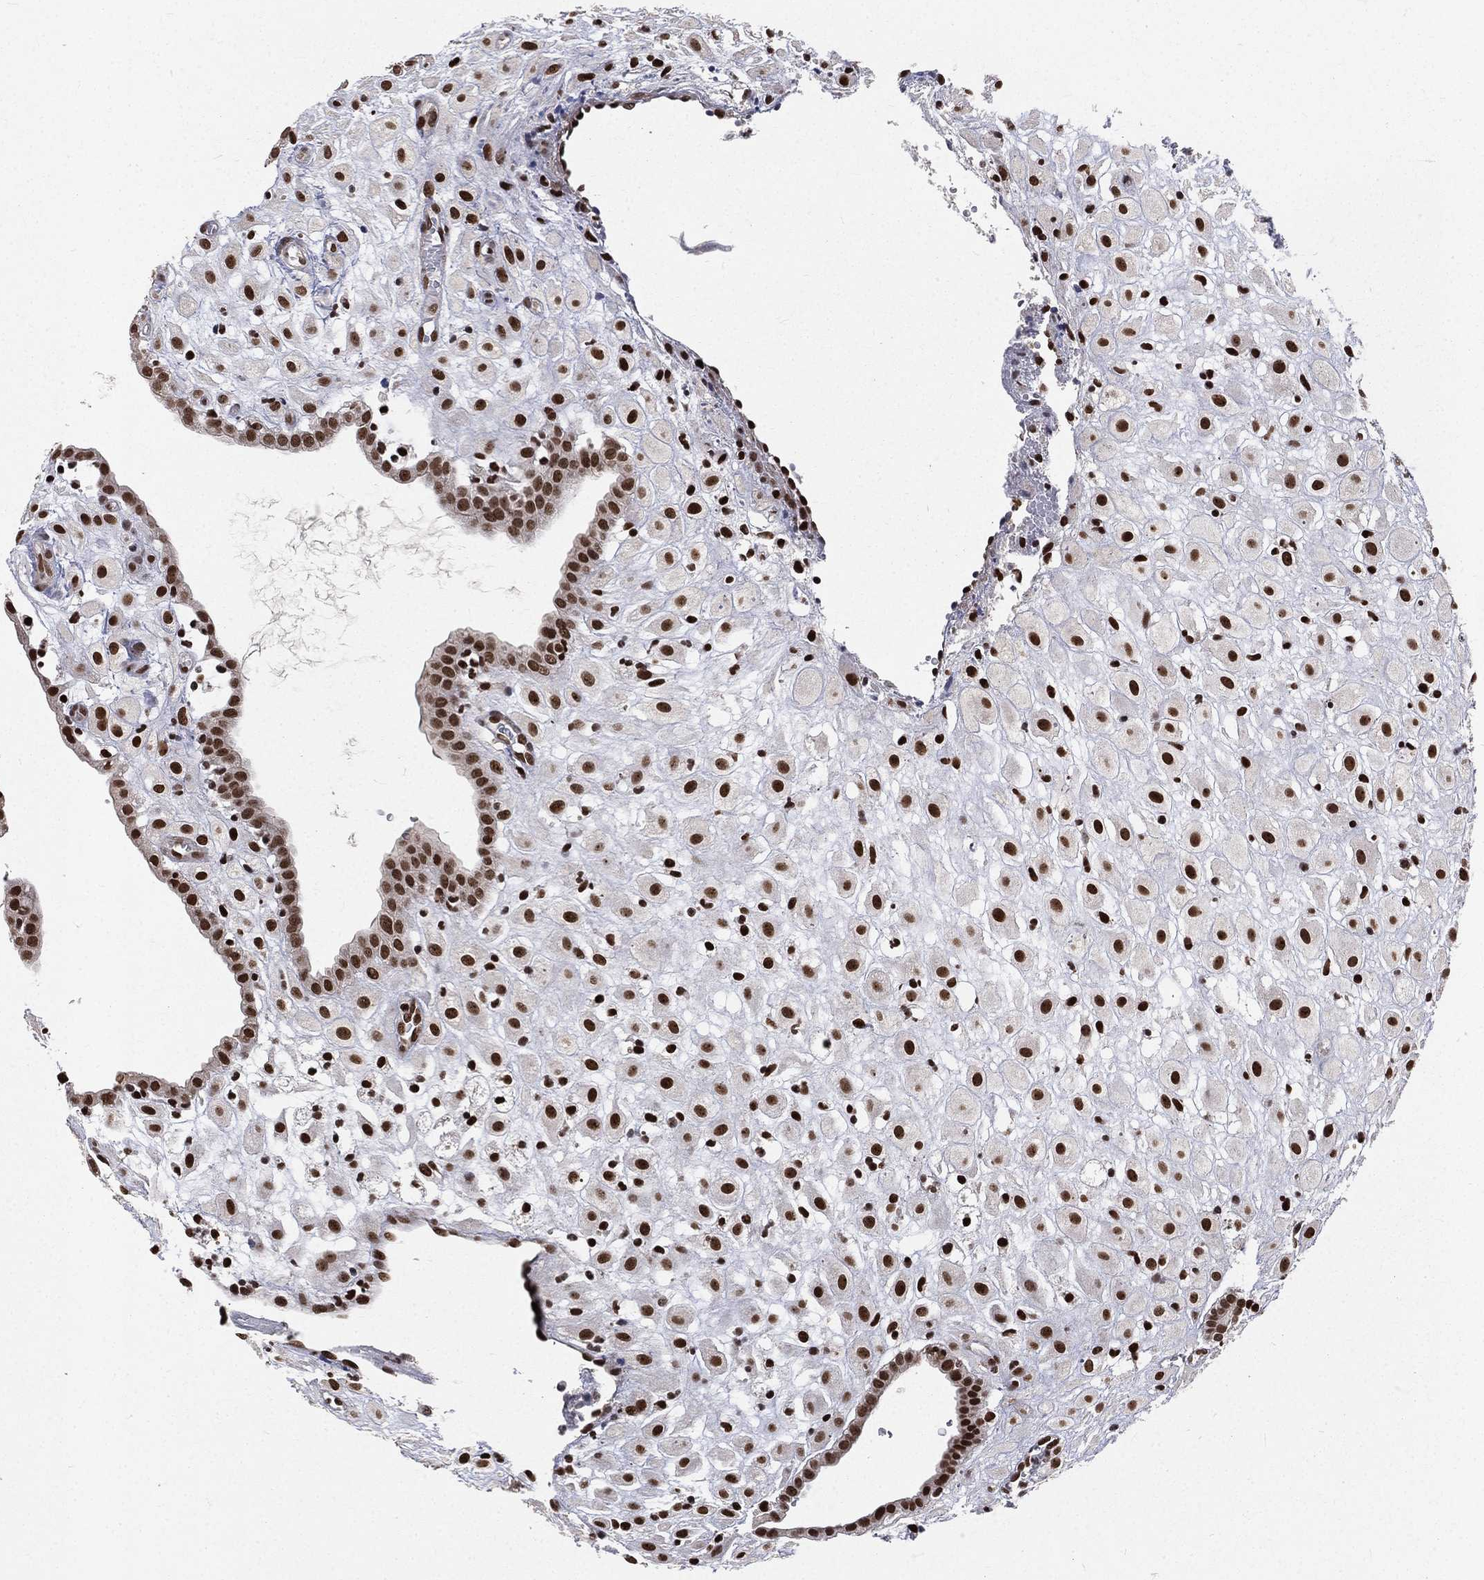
{"staining": {"intensity": "strong", "quantity": ">75%", "location": "nuclear"}, "tissue": "placenta", "cell_type": "Decidual cells", "image_type": "normal", "snomed": [{"axis": "morphology", "description": "Normal tissue, NOS"}, {"axis": "topography", "description": "Placenta"}], "caption": "Placenta stained with DAB (3,3'-diaminobenzidine) immunohistochemistry reveals high levels of strong nuclear expression in about >75% of decidual cells. Using DAB (brown) and hematoxylin (blue) stains, captured at high magnification using brightfield microscopy.", "gene": "POLB", "patient": {"sex": "female", "age": 24}}